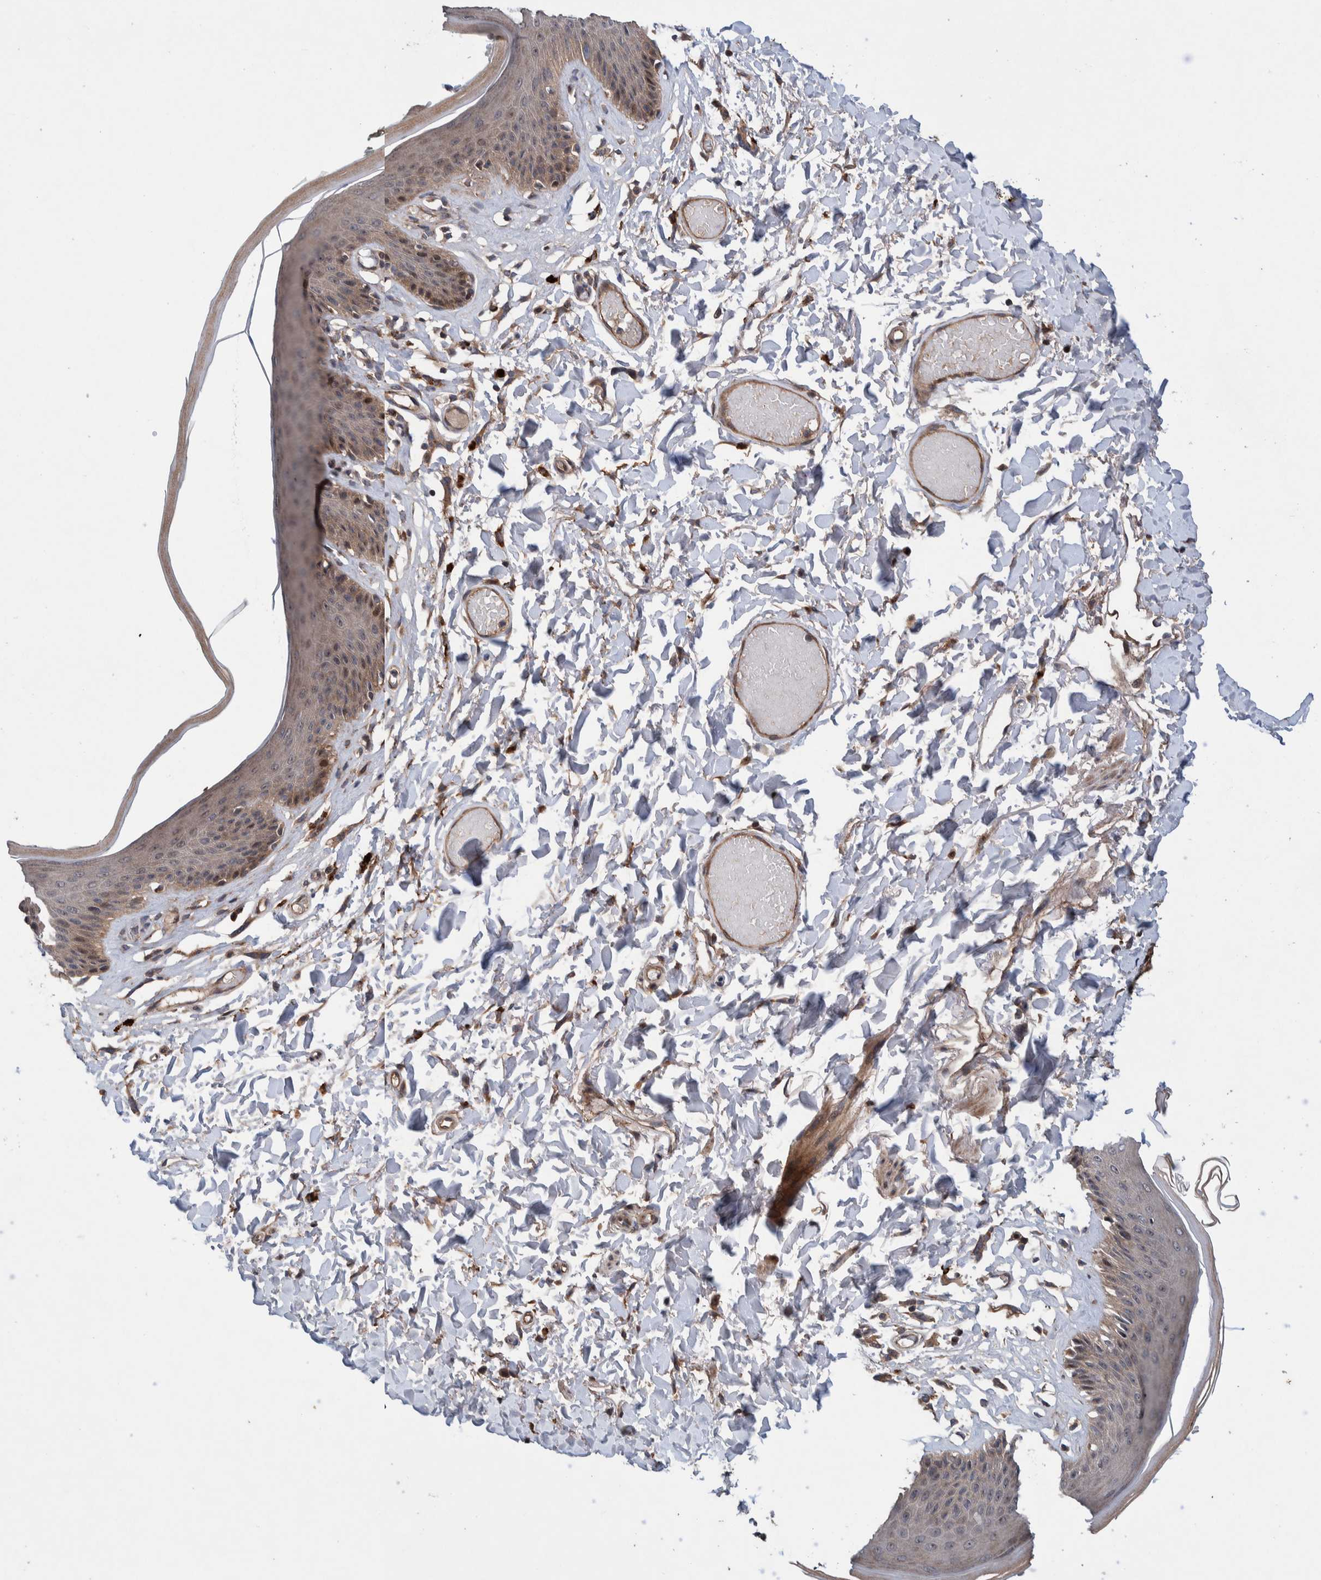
{"staining": {"intensity": "moderate", "quantity": "25%-75%", "location": "cytoplasmic/membranous"}, "tissue": "skin", "cell_type": "Epidermal cells", "image_type": "normal", "snomed": [{"axis": "morphology", "description": "Normal tissue, NOS"}, {"axis": "topography", "description": "Vulva"}], "caption": "A brown stain labels moderate cytoplasmic/membranous positivity of a protein in epidermal cells of normal human skin. The protein of interest is shown in brown color, while the nuclei are stained blue.", "gene": "PIK3R6", "patient": {"sex": "female", "age": 73}}